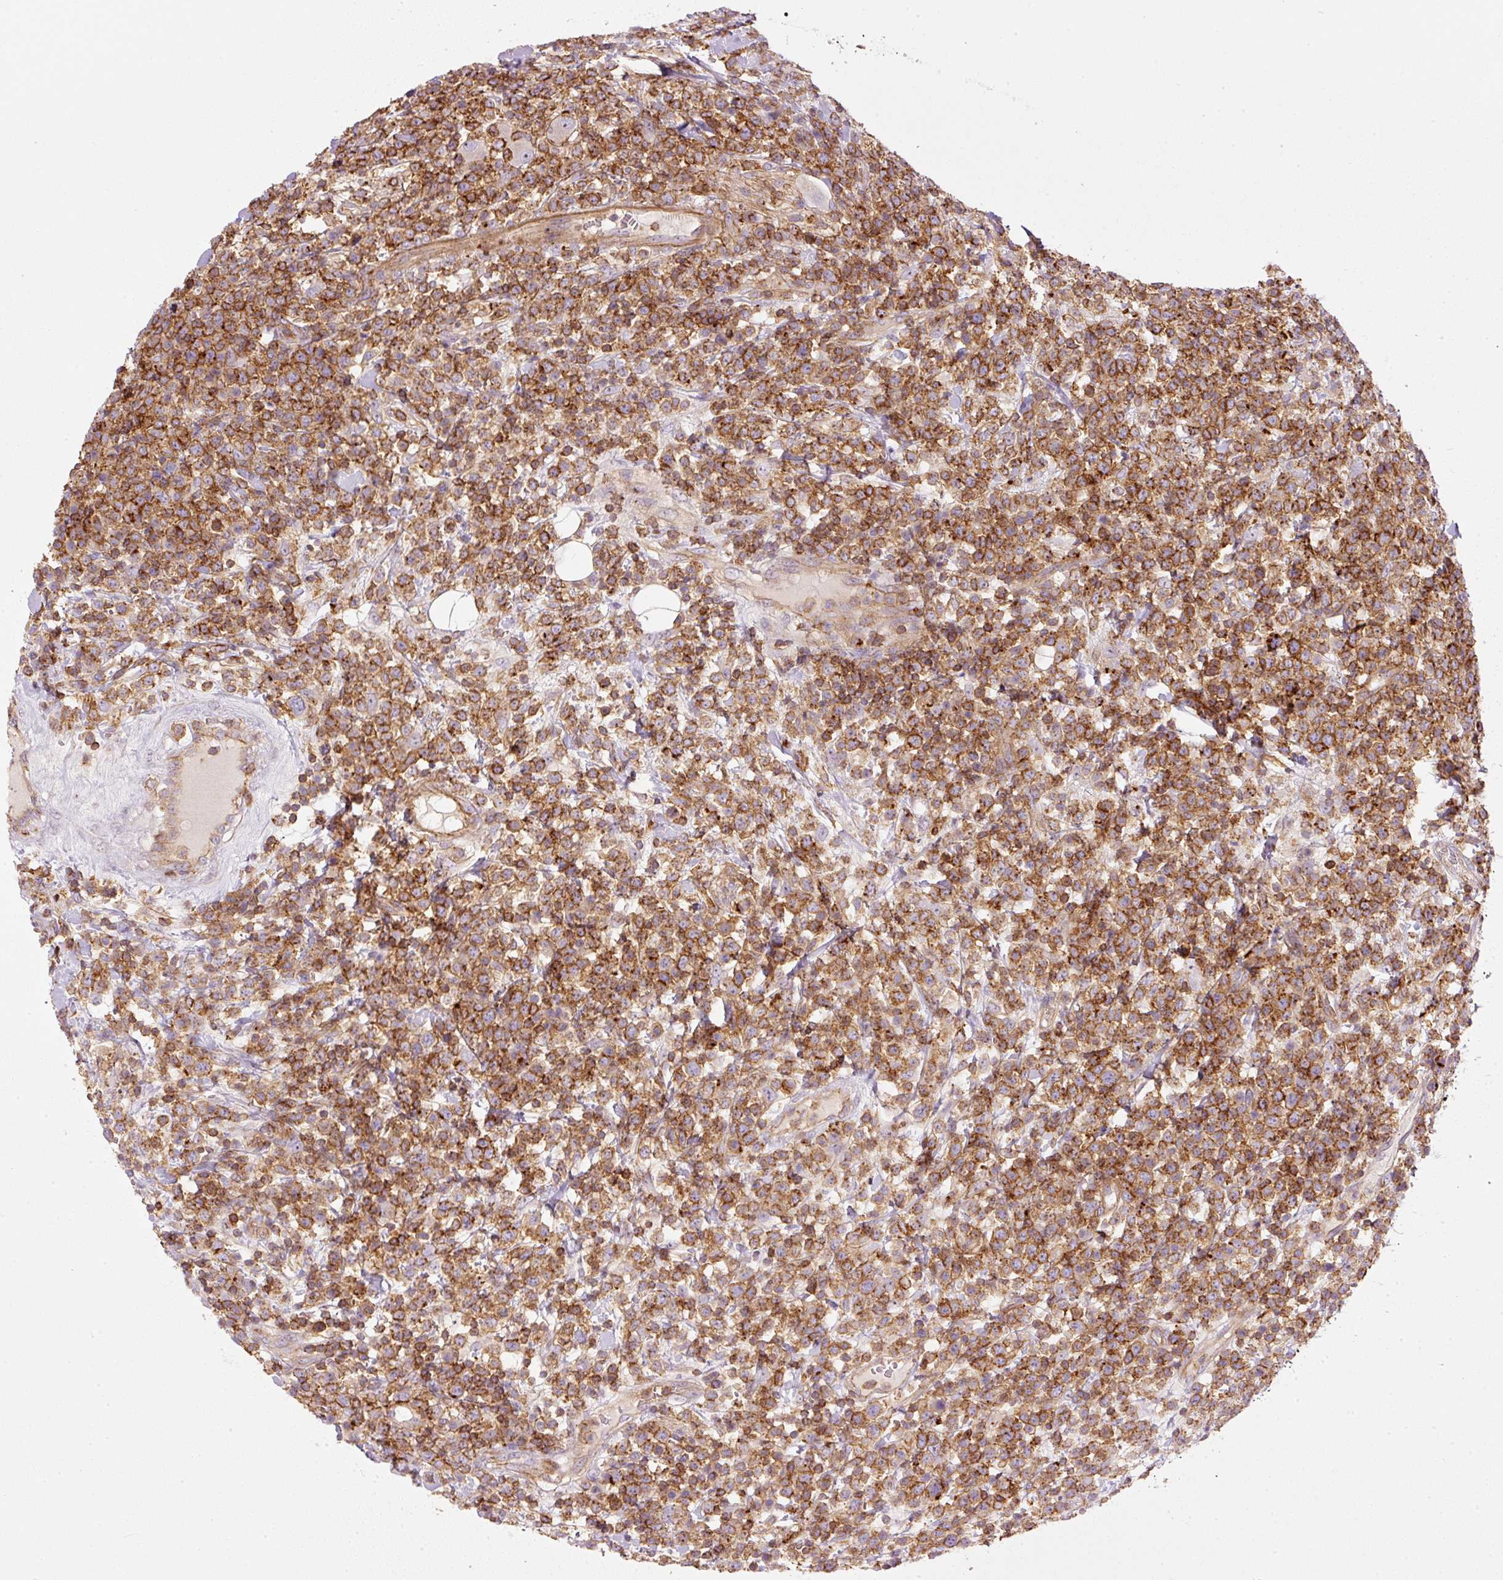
{"staining": {"intensity": "strong", "quantity": ">75%", "location": "cytoplasmic/membranous"}, "tissue": "lymphoma", "cell_type": "Tumor cells", "image_type": "cancer", "snomed": [{"axis": "morphology", "description": "Malignant lymphoma, non-Hodgkin's type, High grade"}, {"axis": "topography", "description": "Colon"}], "caption": "An image showing strong cytoplasmic/membranous expression in approximately >75% of tumor cells in malignant lymphoma, non-Hodgkin's type (high-grade), as visualized by brown immunohistochemical staining.", "gene": "SIPA1", "patient": {"sex": "female", "age": 53}}